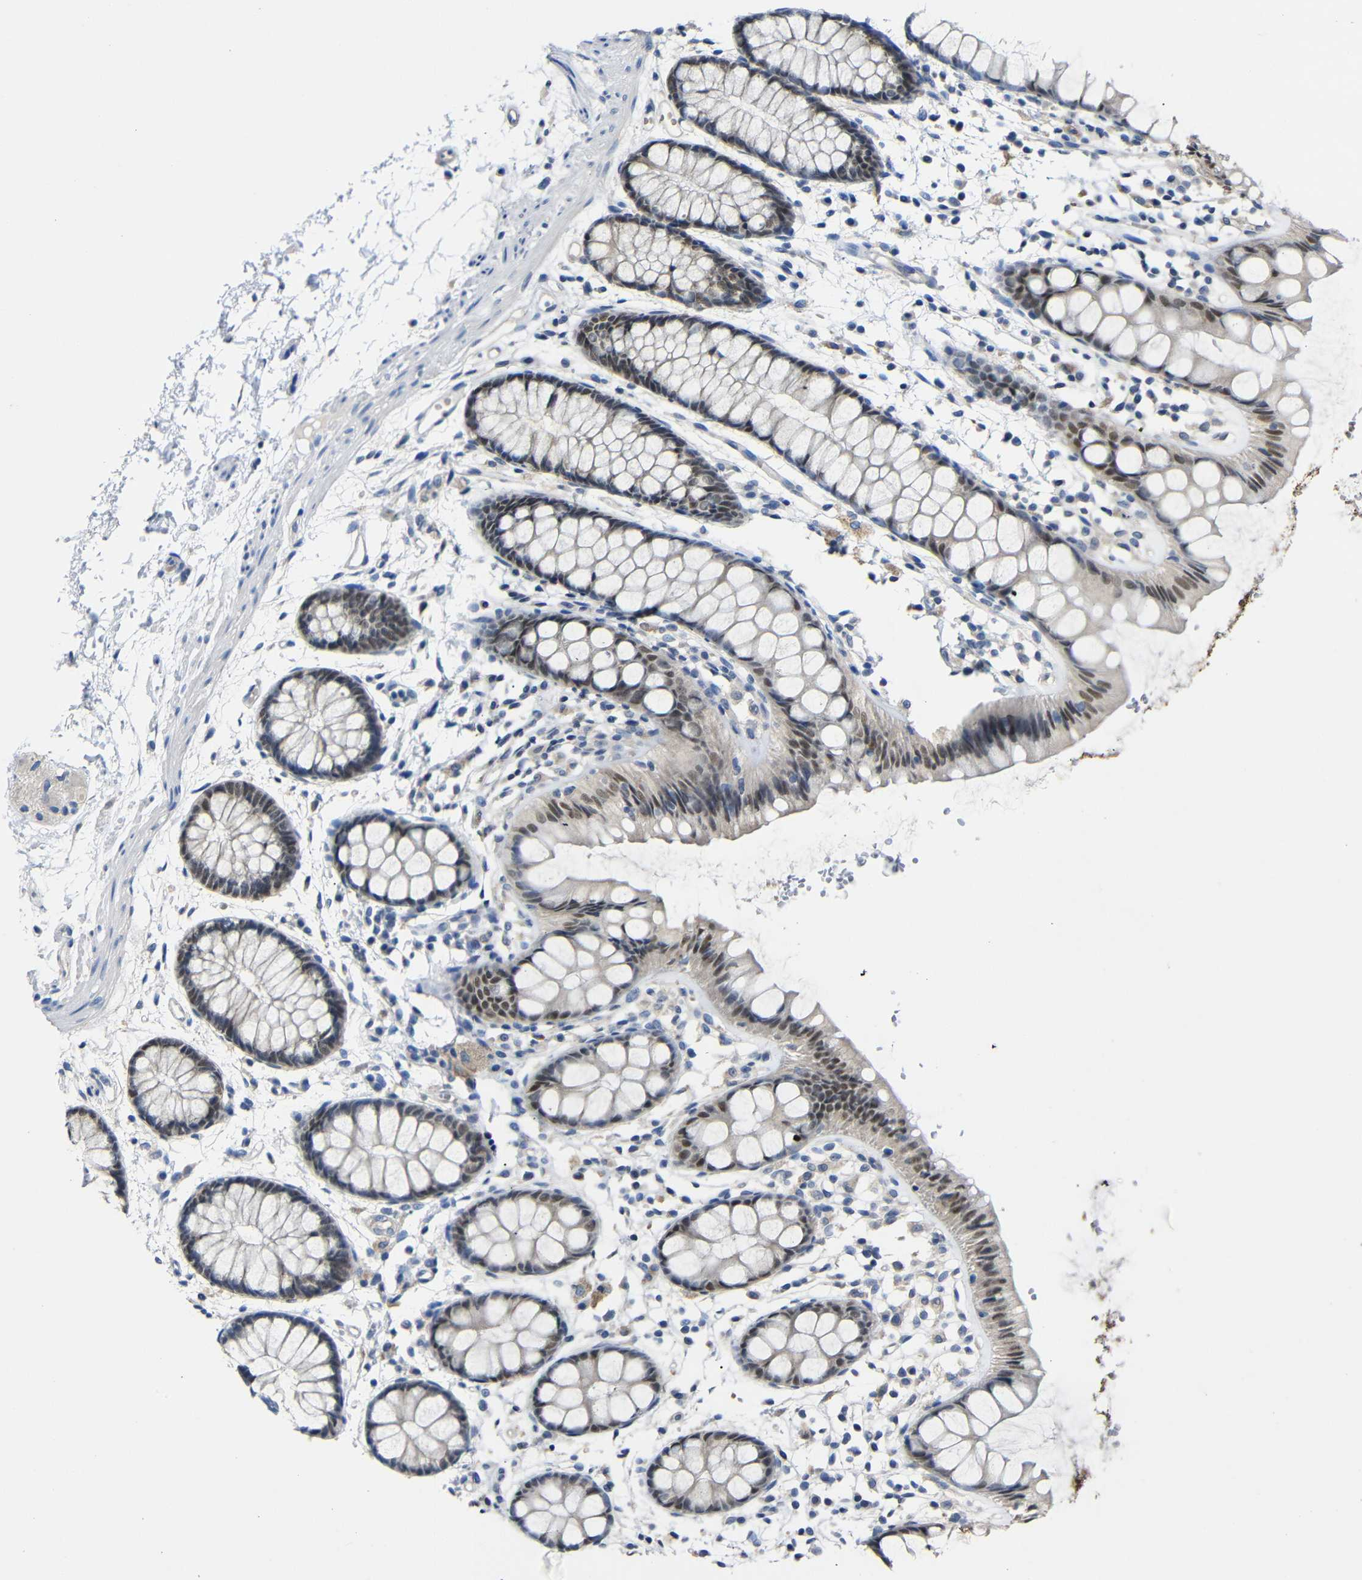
{"staining": {"intensity": "moderate", "quantity": "25%-75%", "location": "nuclear"}, "tissue": "rectum", "cell_type": "Glandular cells", "image_type": "normal", "snomed": [{"axis": "morphology", "description": "Normal tissue, NOS"}, {"axis": "topography", "description": "Rectum"}], "caption": "Immunohistochemical staining of normal rectum displays medium levels of moderate nuclear staining in about 25%-75% of glandular cells. (DAB (3,3'-diaminobenzidine) = brown stain, brightfield microscopy at high magnification).", "gene": "HNF1A", "patient": {"sex": "female", "age": 66}}